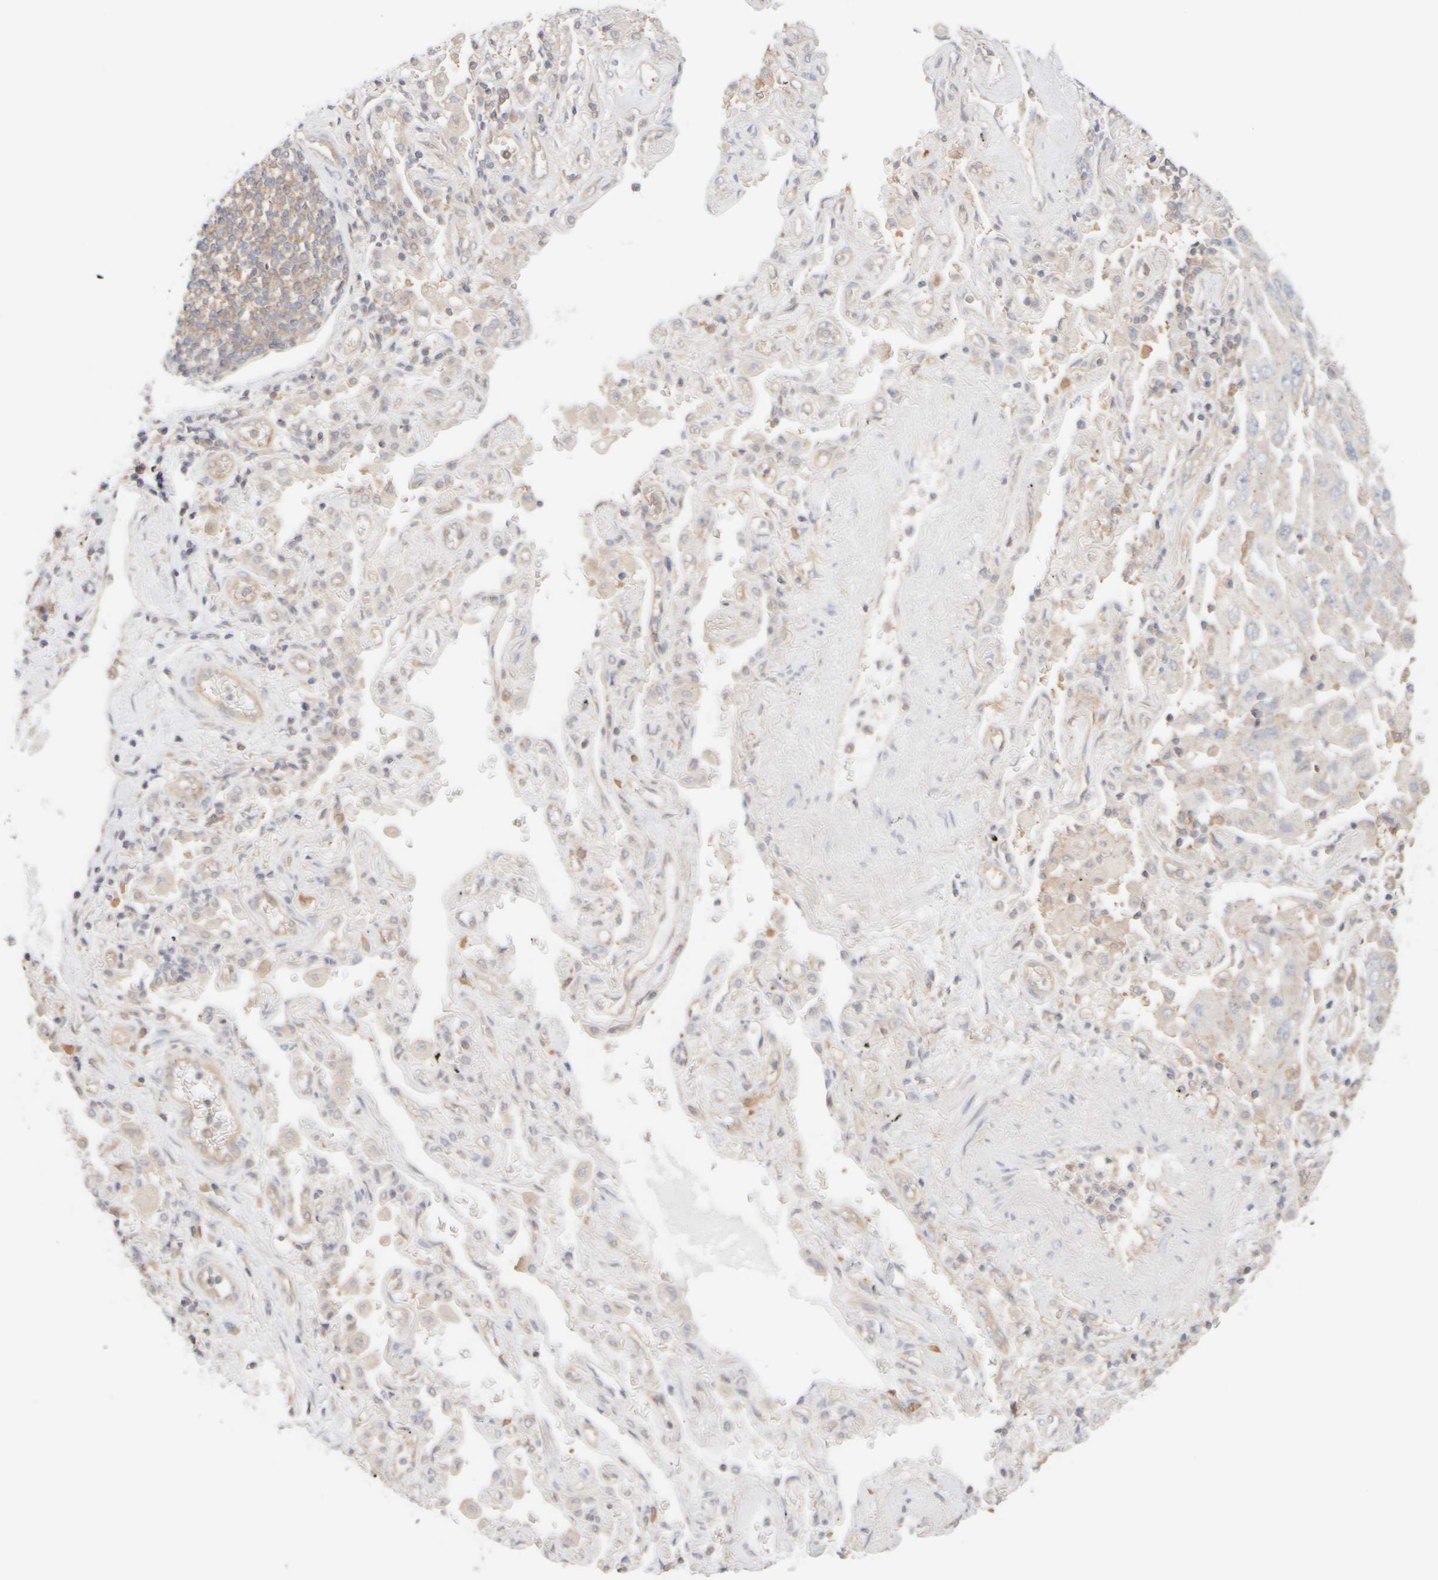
{"staining": {"intensity": "negative", "quantity": "none", "location": "none"}, "tissue": "lung cancer", "cell_type": "Tumor cells", "image_type": "cancer", "snomed": [{"axis": "morphology", "description": "Adenocarcinoma, NOS"}, {"axis": "topography", "description": "Lung"}], "caption": "High power microscopy photomicrograph of an immunohistochemistry (IHC) photomicrograph of lung adenocarcinoma, revealing no significant staining in tumor cells.", "gene": "RABEP1", "patient": {"sex": "female", "age": 65}}